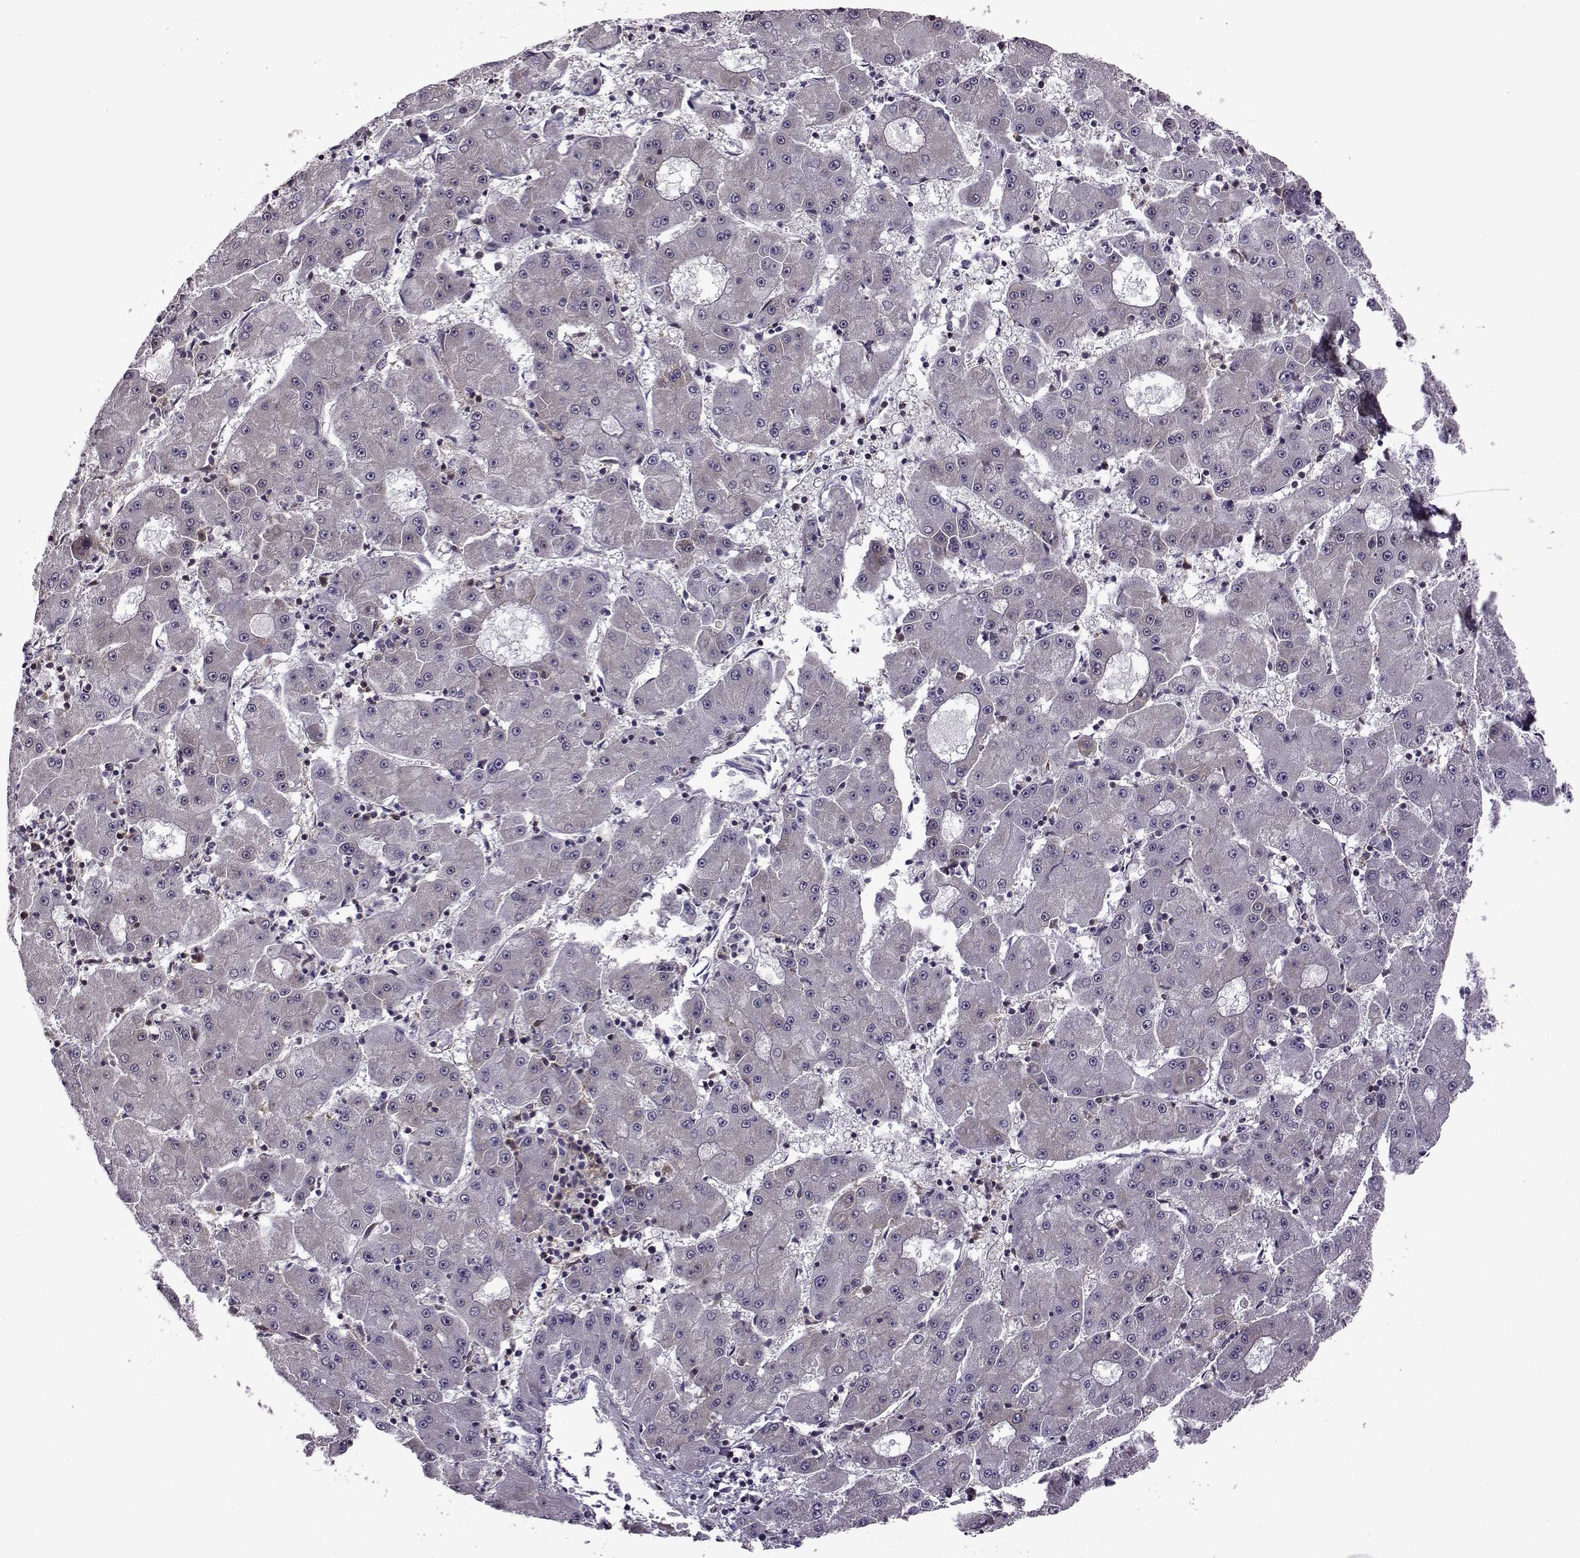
{"staining": {"intensity": "weak", "quantity": "<25%", "location": "cytoplasmic/membranous"}, "tissue": "liver cancer", "cell_type": "Tumor cells", "image_type": "cancer", "snomed": [{"axis": "morphology", "description": "Carcinoma, Hepatocellular, NOS"}, {"axis": "topography", "description": "Liver"}], "caption": "Tumor cells show no significant protein expression in liver hepatocellular carcinoma.", "gene": "URI1", "patient": {"sex": "male", "age": 73}}